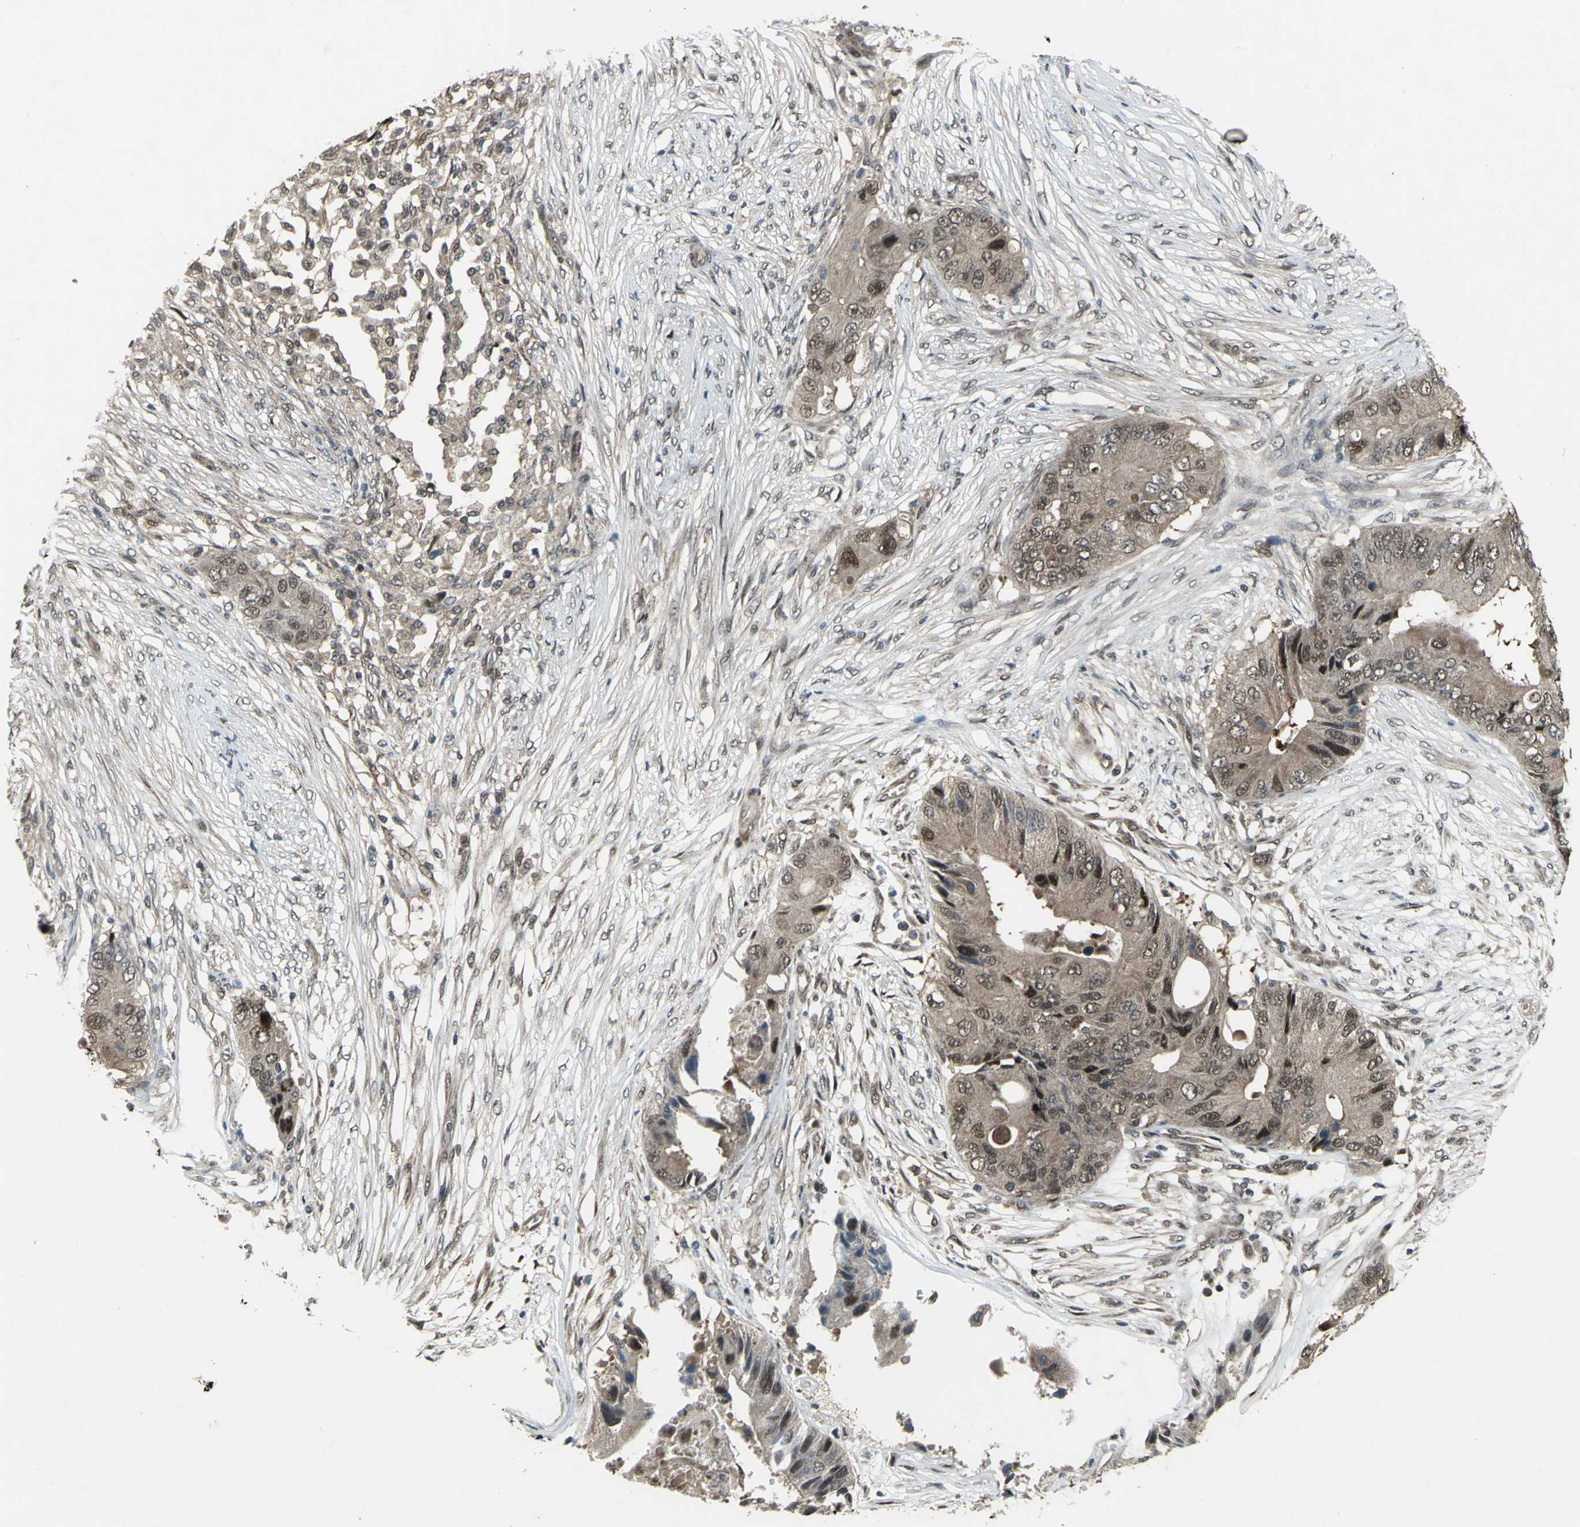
{"staining": {"intensity": "weak", "quantity": ">75%", "location": "cytoplasmic/membranous,nuclear"}, "tissue": "colorectal cancer", "cell_type": "Tumor cells", "image_type": "cancer", "snomed": [{"axis": "morphology", "description": "Adenocarcinoma, NOS"}, {"axis": "topography", "description": "Colon"}], "caption": "Immunohistochemical staining of human adenocarcinoma (colorectal) exhibits low levels of weak cytoplasmic/membranous and nuclear protein staining in approximately >75% of tumor cells.", "gene": "COPS5", "patient": {"sex": "male", "age": 71}}